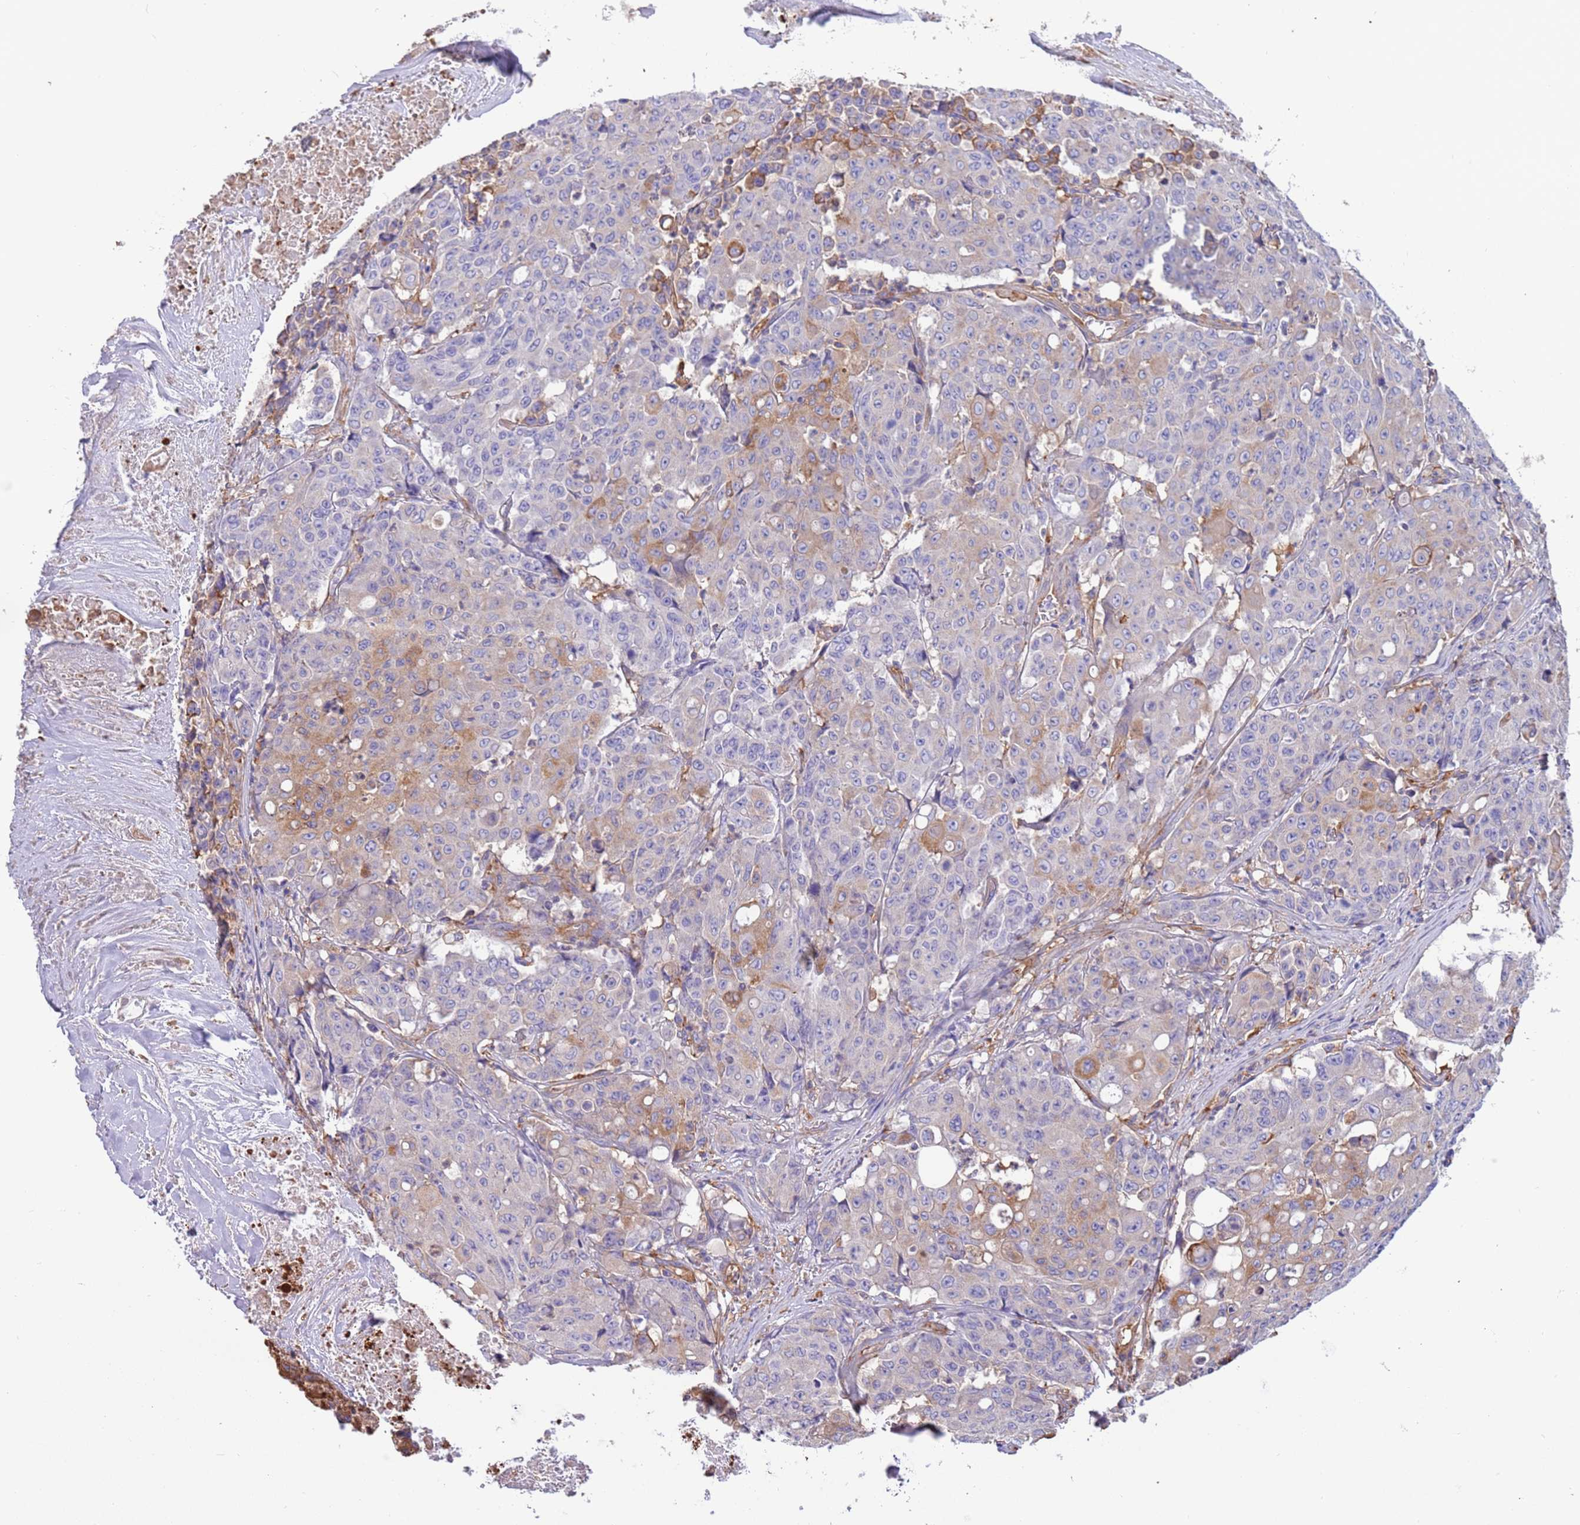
{"staining": {"intensity": "moderate", "quantity": "<25%", "location": "cytoplasmic/membranous"}, "tissue": "colorectal cancer", "cell_type": "Tumor cells", "image_type": "cancer", "snomed": [{"axis": "morphology", "description": "Adenocarcinoma, NOS"}, {"axis": "topography", "description": "Colon"}], "caption": "The photomicrograph shows a brown stain indicating the presence of a protein in the cytoplasmic/membranous of tumor cells in colorectal adenocarcinoma. (IHC, brightfield microscopy, high magnification).", "gene": "NAALADL1", "patient": {"sex": "male", "age": 51}}